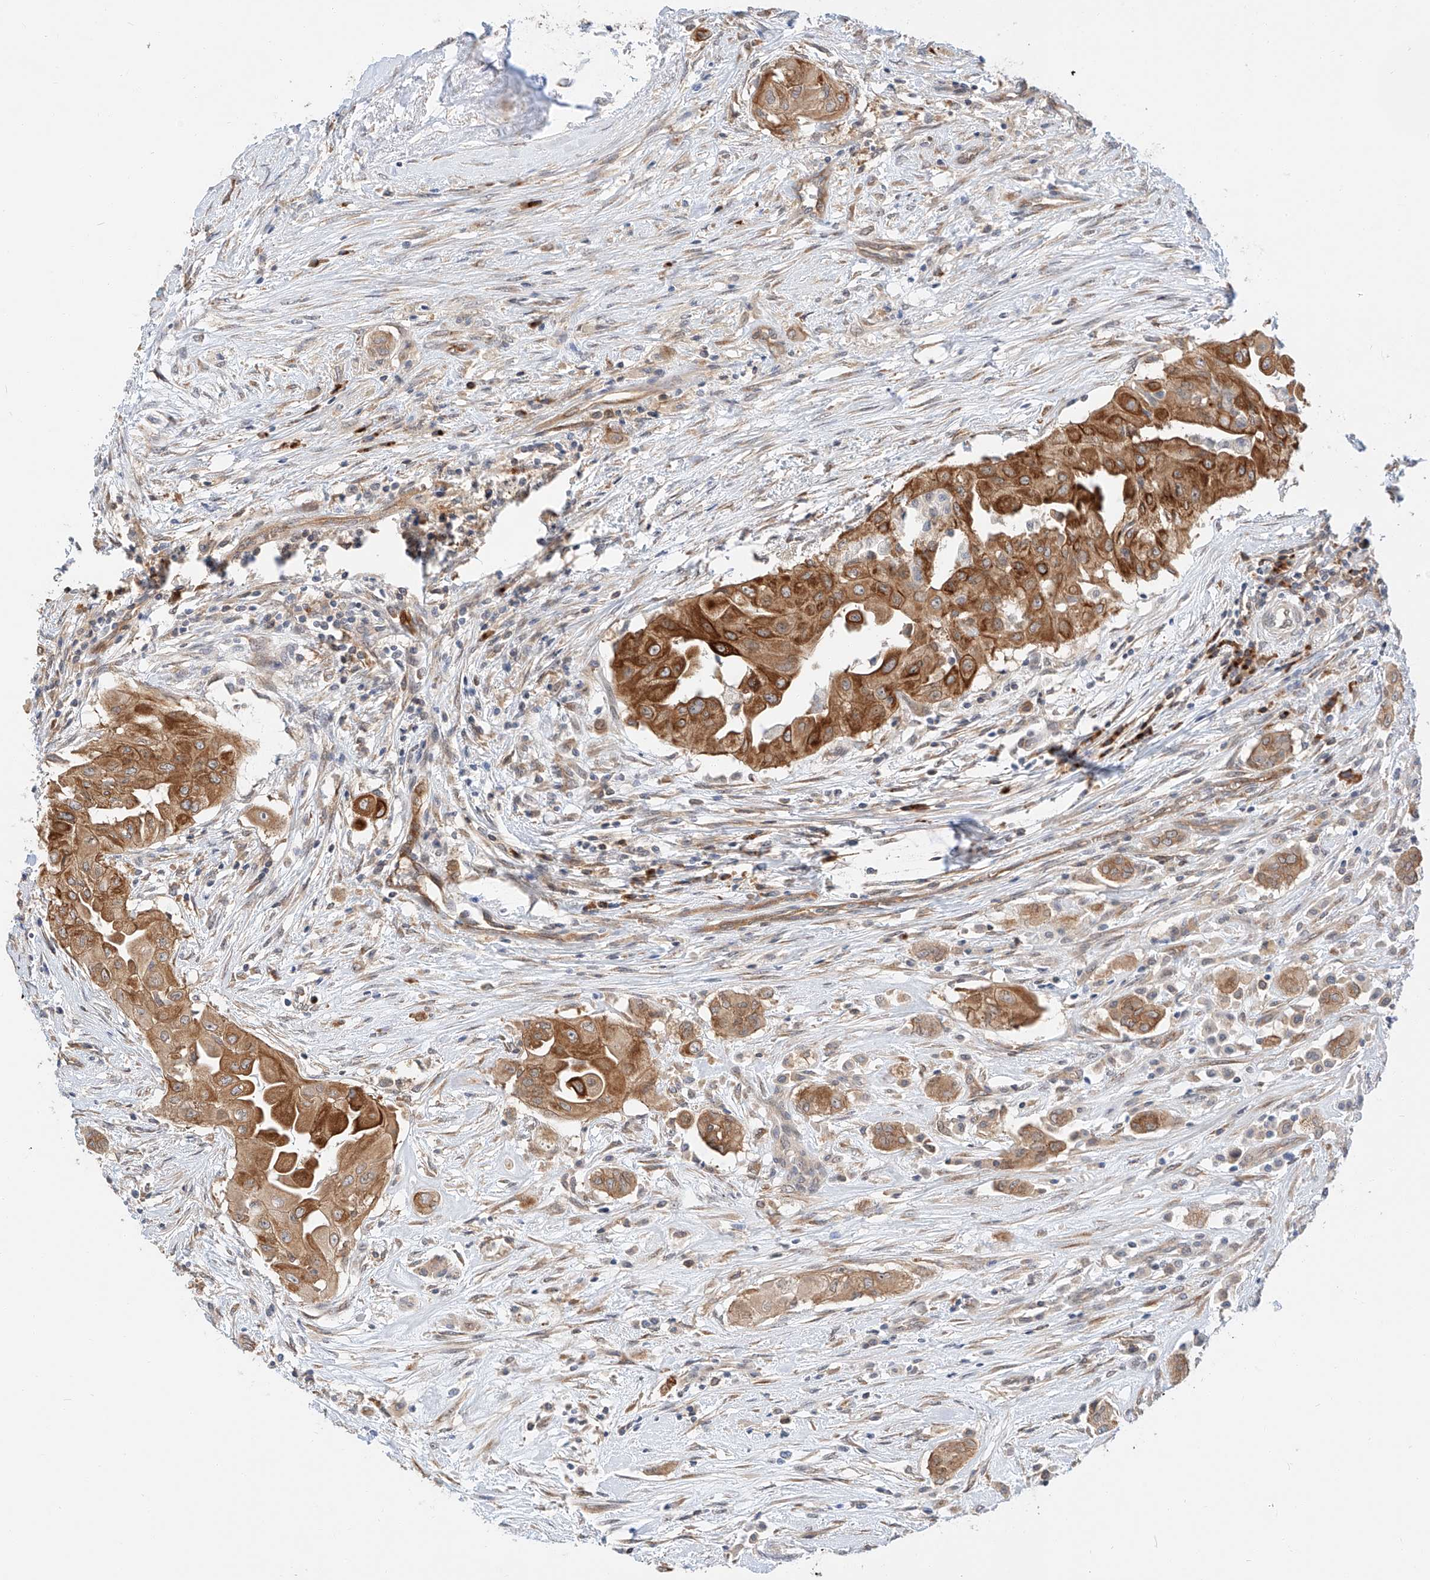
{"staining": {"intensity": "moderate", "quantity": ">75%", "location": "cytoplasmic/membranous"}, "tissue": "thyroid cancer", "cell_type": "Tumor cells", "image_type": "cancer", "snomed": [{"axis": "morphology", "description": "Papillary adenocarcinoma, NOS"}, {"axis": "topography", "description": "Thyroid gland"}], "caption": "Thyroid papillary adenocarcinoma was stained to show a protein in brown. There is medium levels of moderate cytoplasmic/membranous expression in about >75% of tumor cells.", "gene": "CARMIL1", "patient": {"sex": "female", "age": 59}}